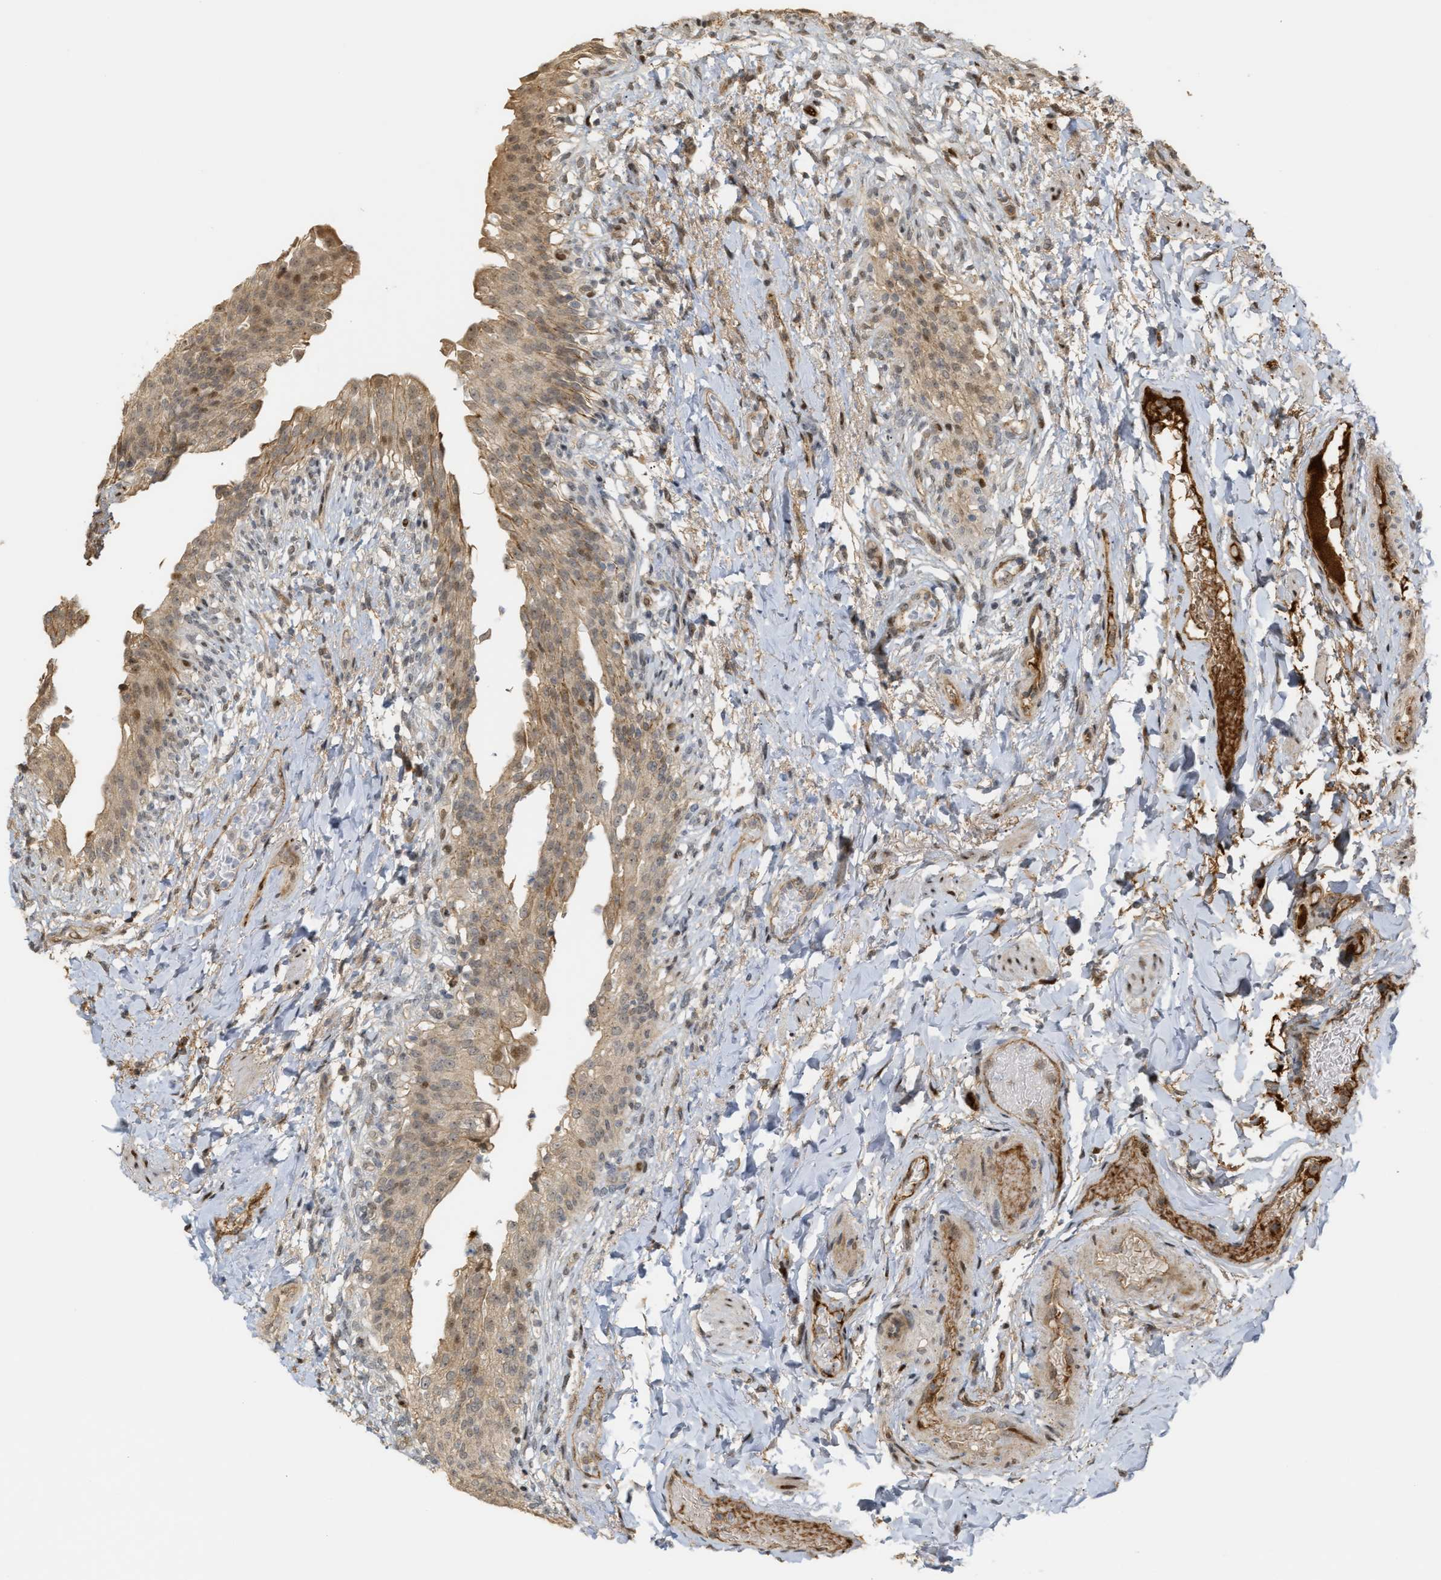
{"staining": {"intensity": "moderate", "quantity": ">75%", "location": "cytoplasmic/membranous,nuclear"}, "tissue": "urinary bladder", "cell_type": "Urothelial cells", "image_type": "normal", "snomed": [{"axis": "morphology", "description": "Normal tissue, NOS"}, {"axis": "topography", "description": "Urinary bladder"}], "caption": "A medium amount of moderate cytoplasmic/membranous,nuclear positivity is identified in approximately >75% of urothelial cells in normal urinary bladder. Immunohistochemistry (ihc) stains the protein in brown and the nuclei are stained blue.", "gene": "ZFAND5", "patient": {"sex": "female", "age": 60}}